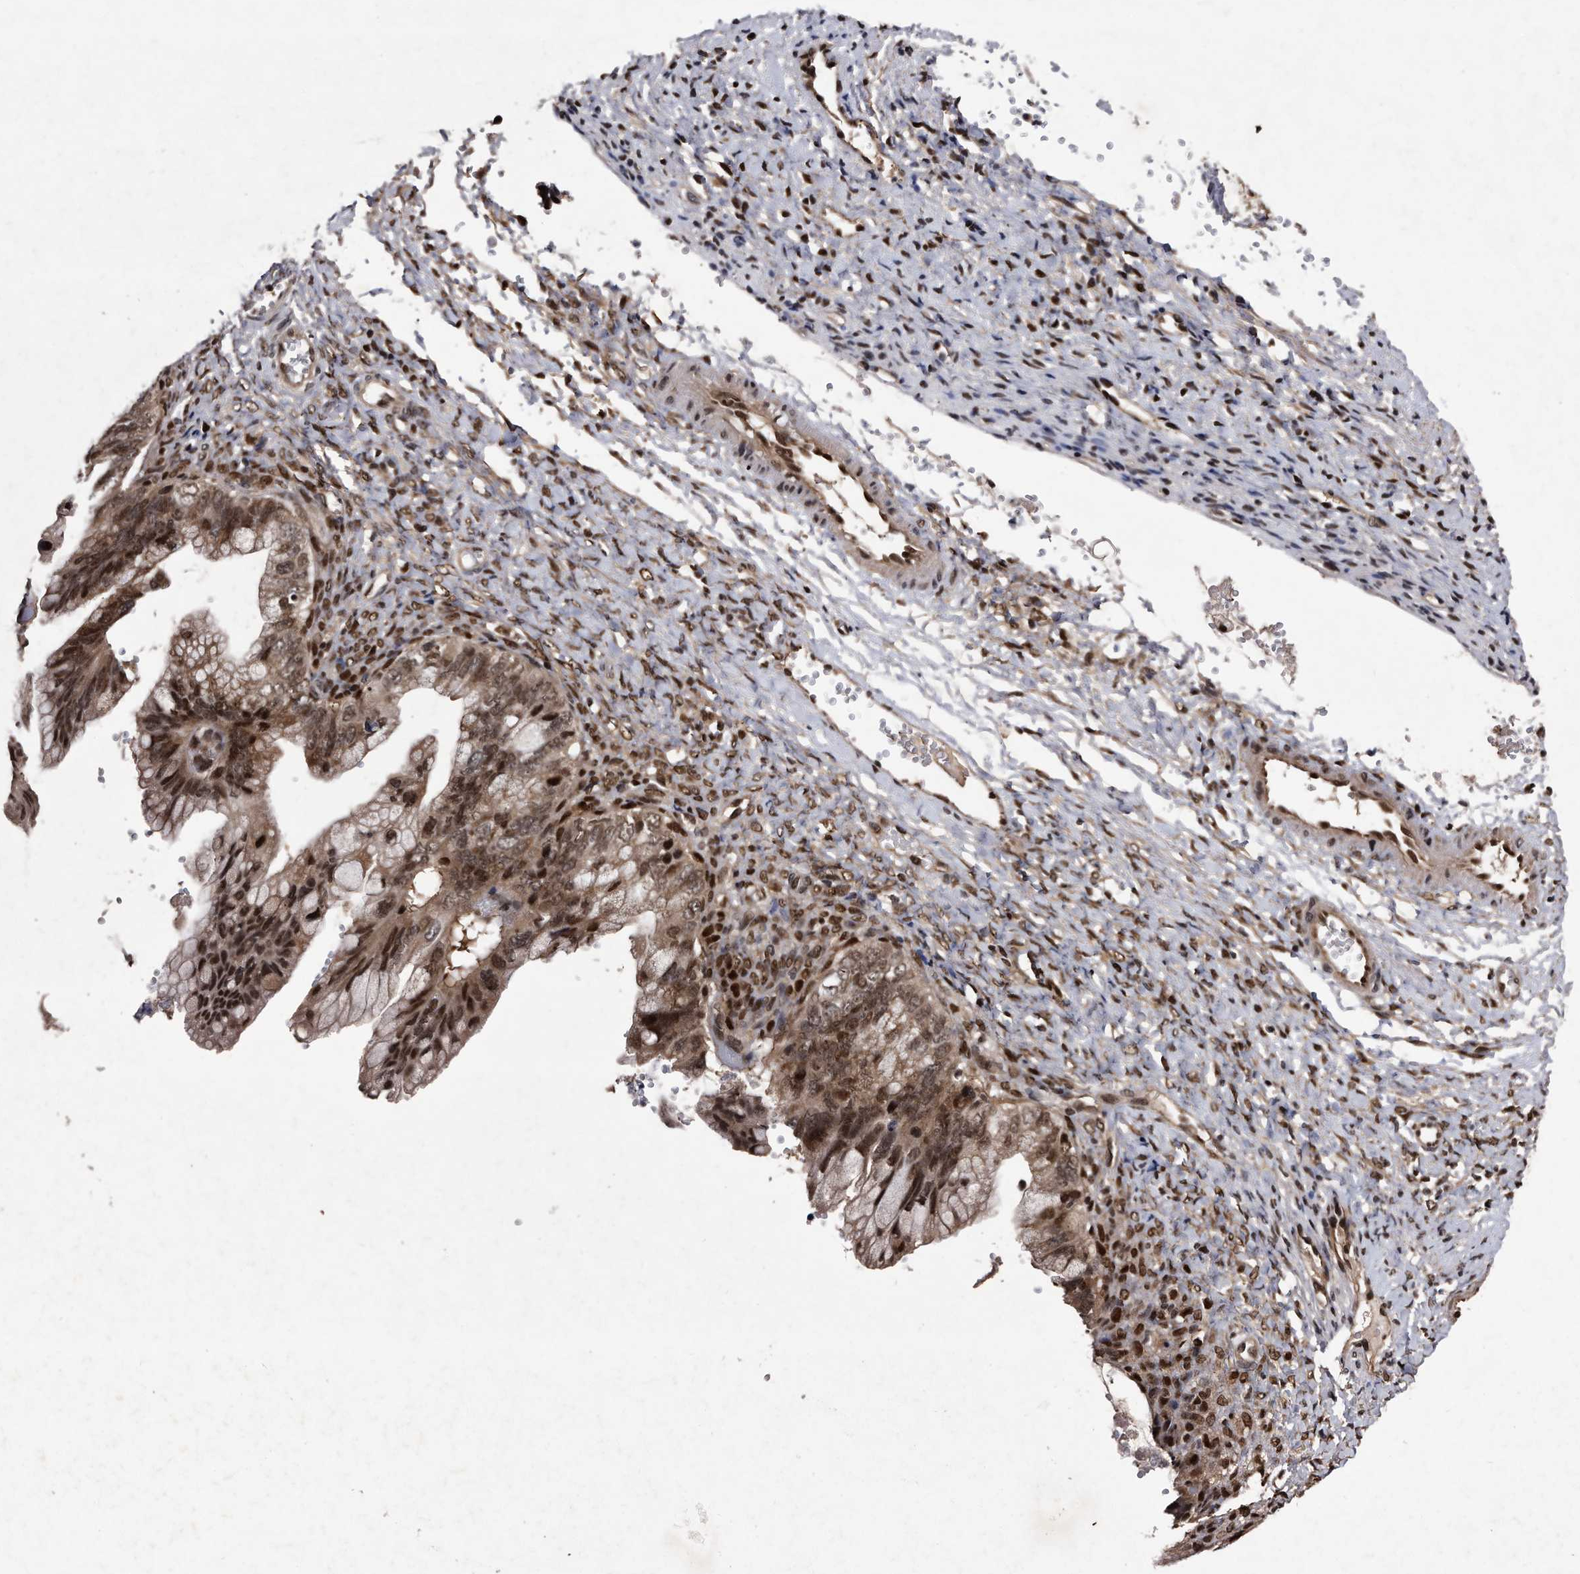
{"staining": {"intensity": "moderate", "quantity": ">75%", "location": "cytoplasmic/membranous,nuclear"}, "tissue": "ovarian cancer", "cell_type": "Tumor cells", "image_type": "cancer", "snomed": [{"axis": "morphology", "description": "Cystadenocarcinoma, mucinous, NOS"}, {"axis": "topography", "description": "Ovary"}], "caption": "The photomicrograph demonstrates immunohistochemical staining of ovarian mucinous cystadenocarcinoma. There is moderate cytoplasmic/membranous and nuclear expression is present in about >75% of tumor cells.", "gene": "RAD23B", "patient": {"sex": "female", "age": 36}}